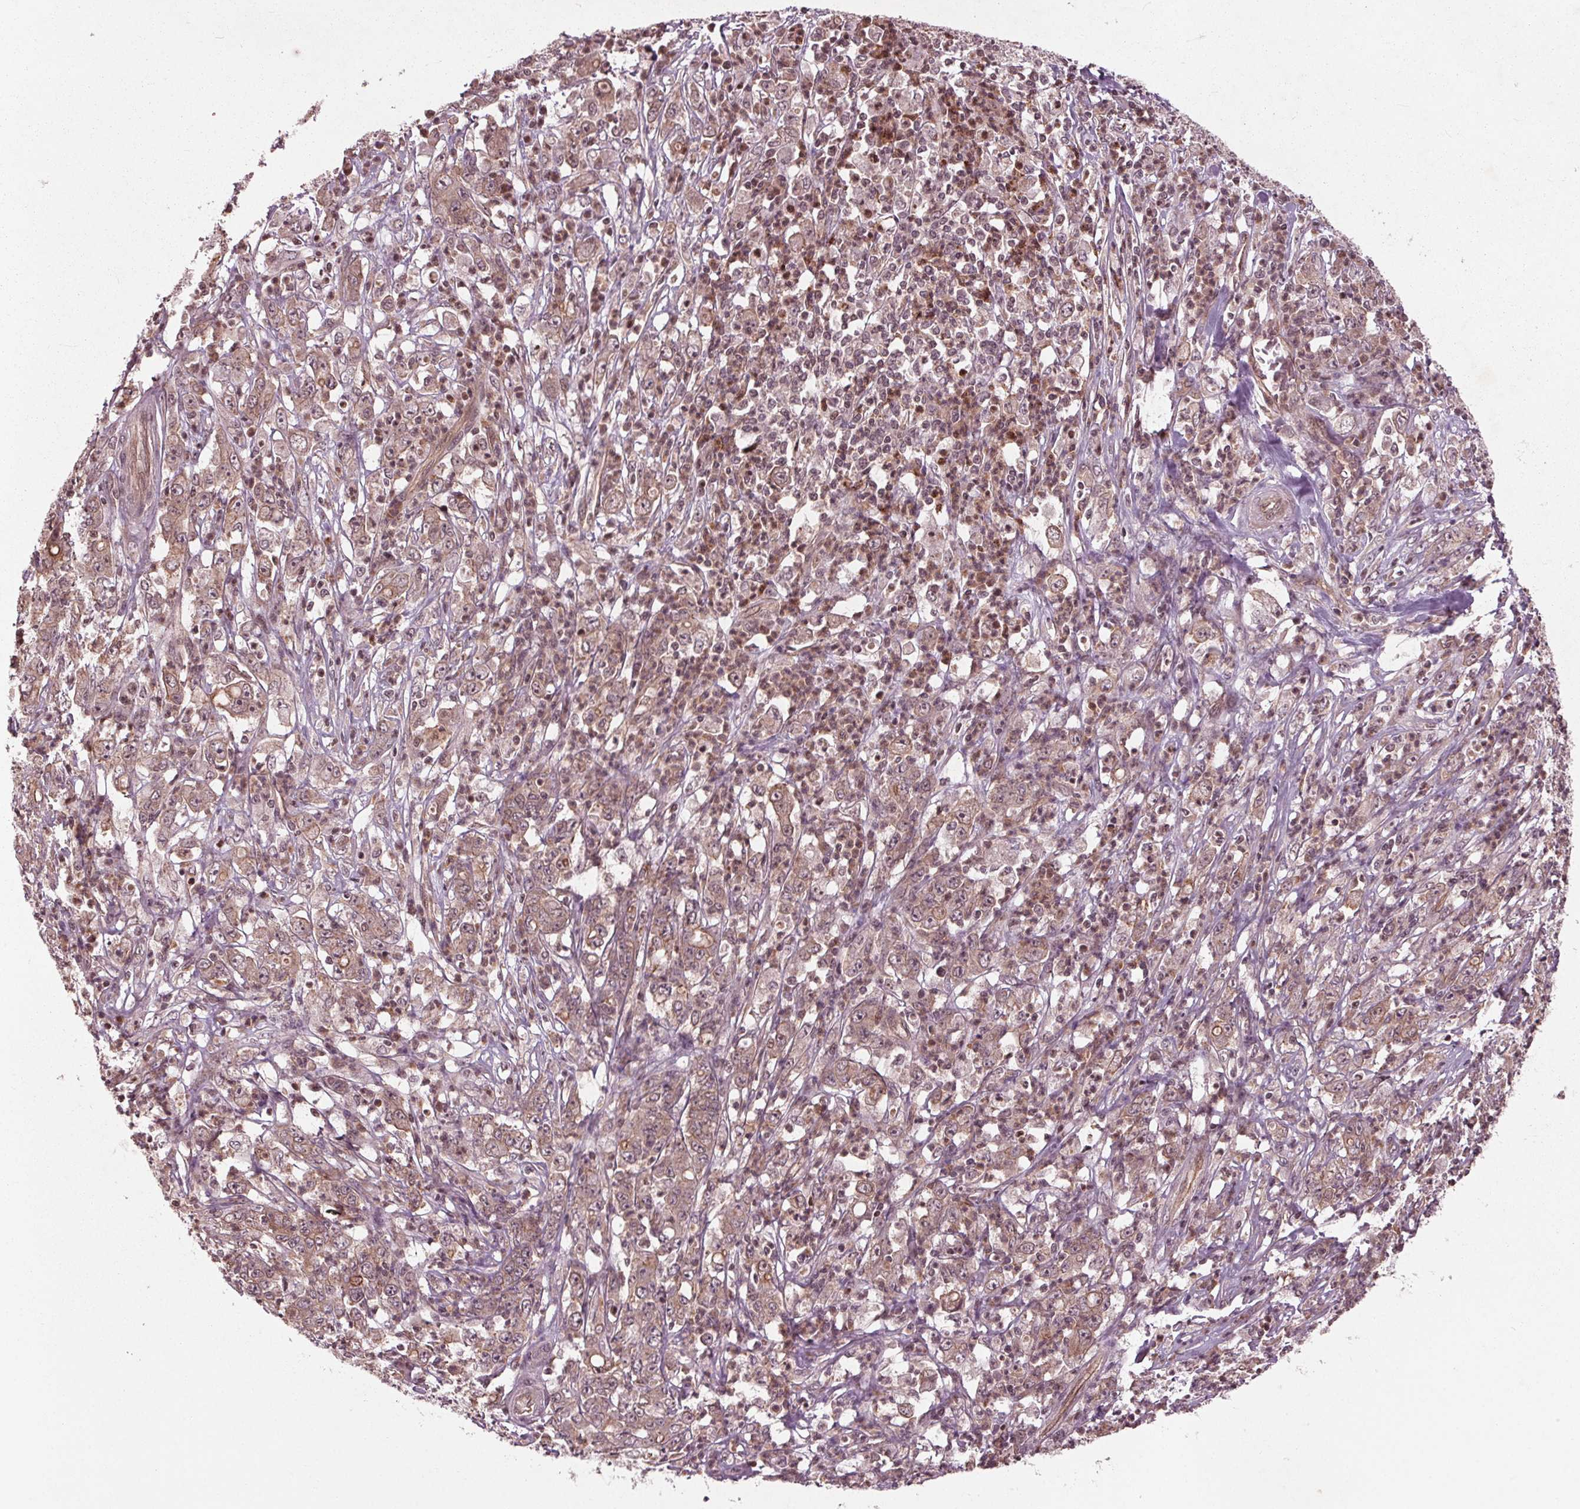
{"staining": {"intensity": "weak", "quantity": ">75%", "location": "cytoplasmic/membranous,nuclear"}, "tissue": "stomach cancer", "cell_type": "Tumor cells", "image_type": "cancer", "snomed": [{"axis": "morphology", "description": "Adenocarcinoma, NOS"}, {"axis": "topography", "description": "Stomach, lower"}], "caption": "Protein staining of stomach adenocarcinoma tissue shows weak cytoplasmic/membranous and nuclear positivity in approximately >75% of tumor cells. The protein is stained brown, and the nuclei are stained in blue (DAB (3,3'-diaminobenzidine) IHC with brightfield microscopy, high magnification).", "gene": "BTBD1", "patient": {"sex": "female", "age": 71}}